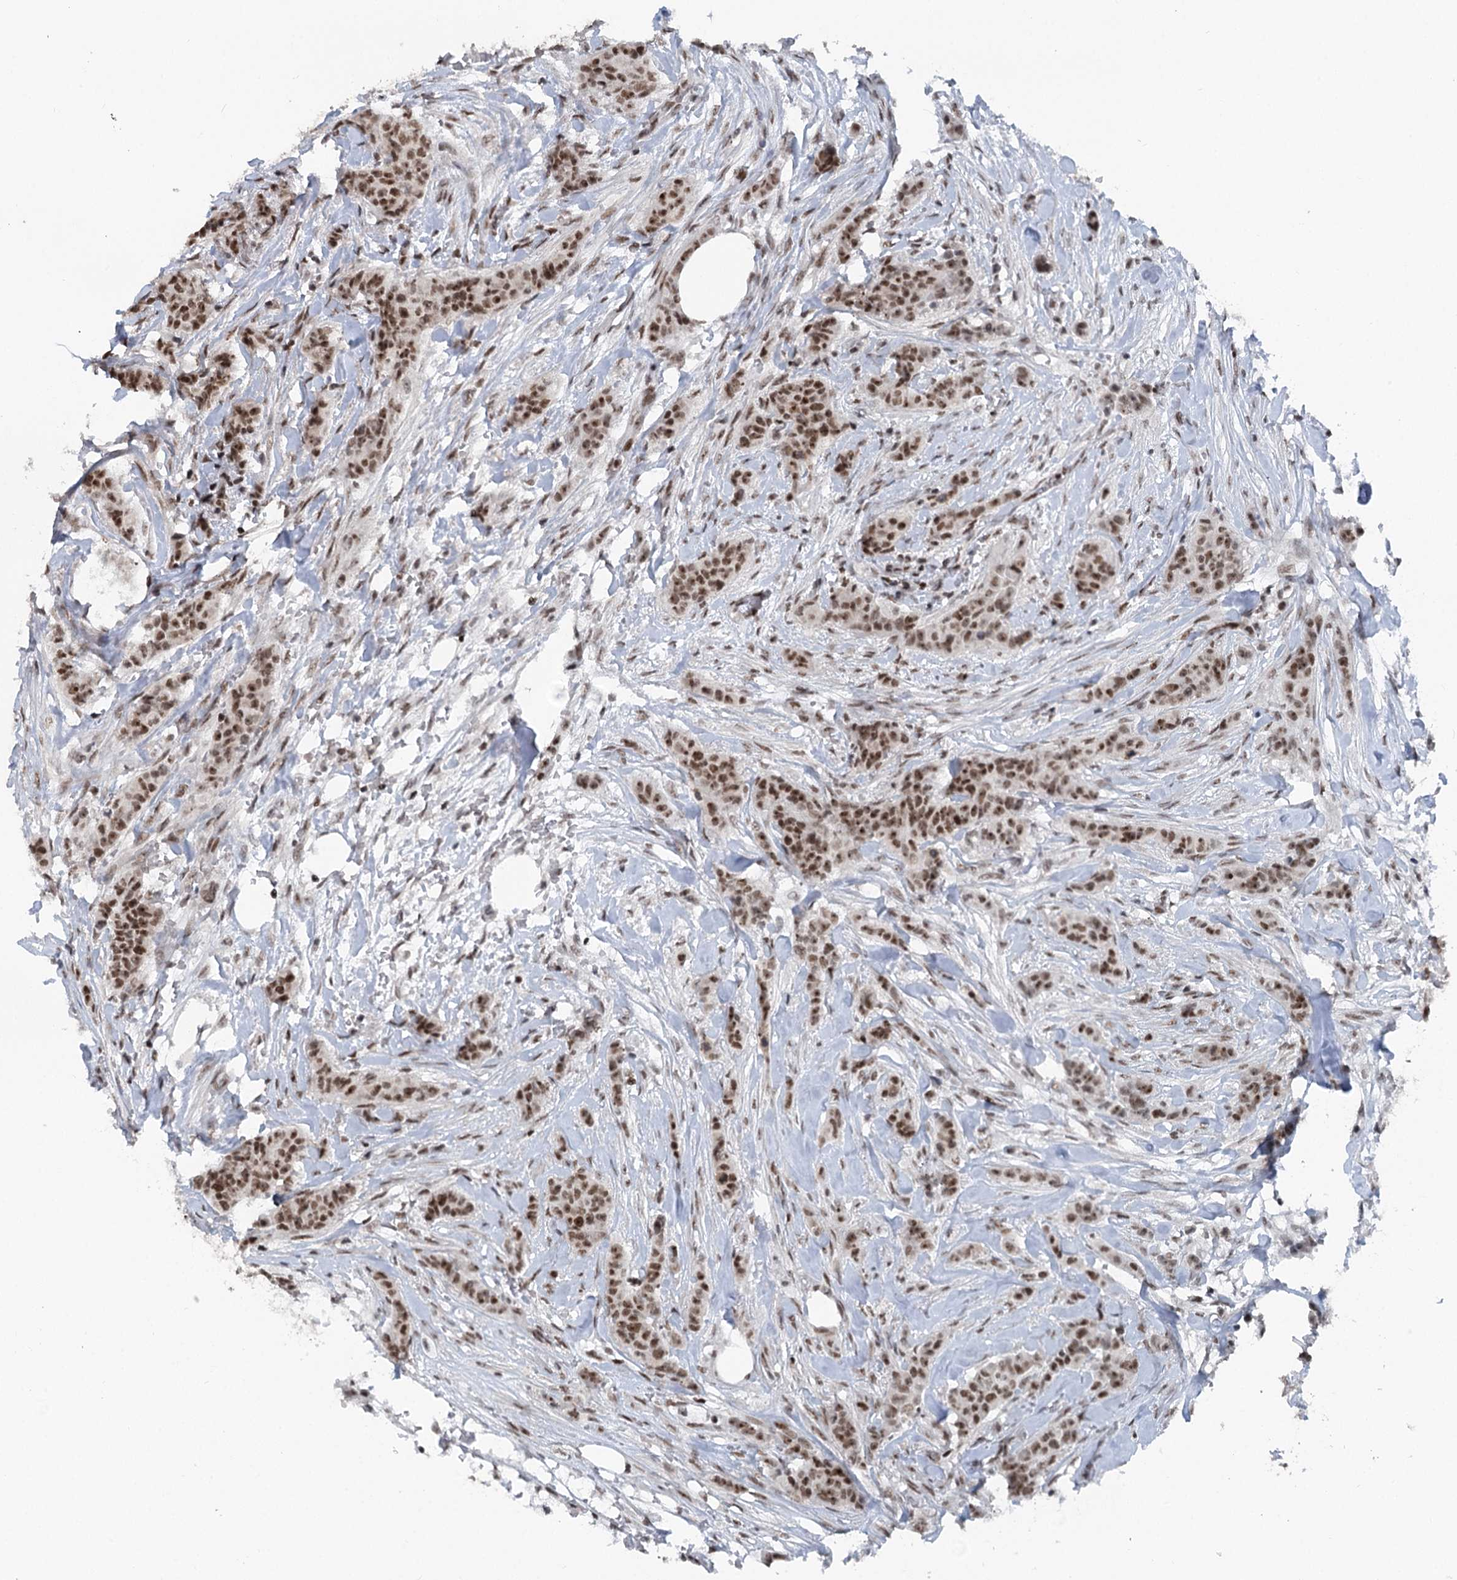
{"staining": {"intensity": "strong", "quantity": ">75%", "location": "nuclear"}, "tissue": "breast cancer", "cell_type": "Tumor cells", "image_type": "cancer", "snomed": [{"axis": "morphology", "description": "Duct carcinoma"}, {"axis": "topography", "description": "Breast"}], "caption": "Protein expression analysis of breast cancer demonstrates strong nuclear staining in approximately >75% of tumor cells. The staining is performed using DAB (3,3'-diaminobenzidine) brown chromogen to label protein expression. The nuclei are counter-stained blue using hematoxylin.", "gene": "CGGBP1", "patient": {"sex": "female", "age": 40}}